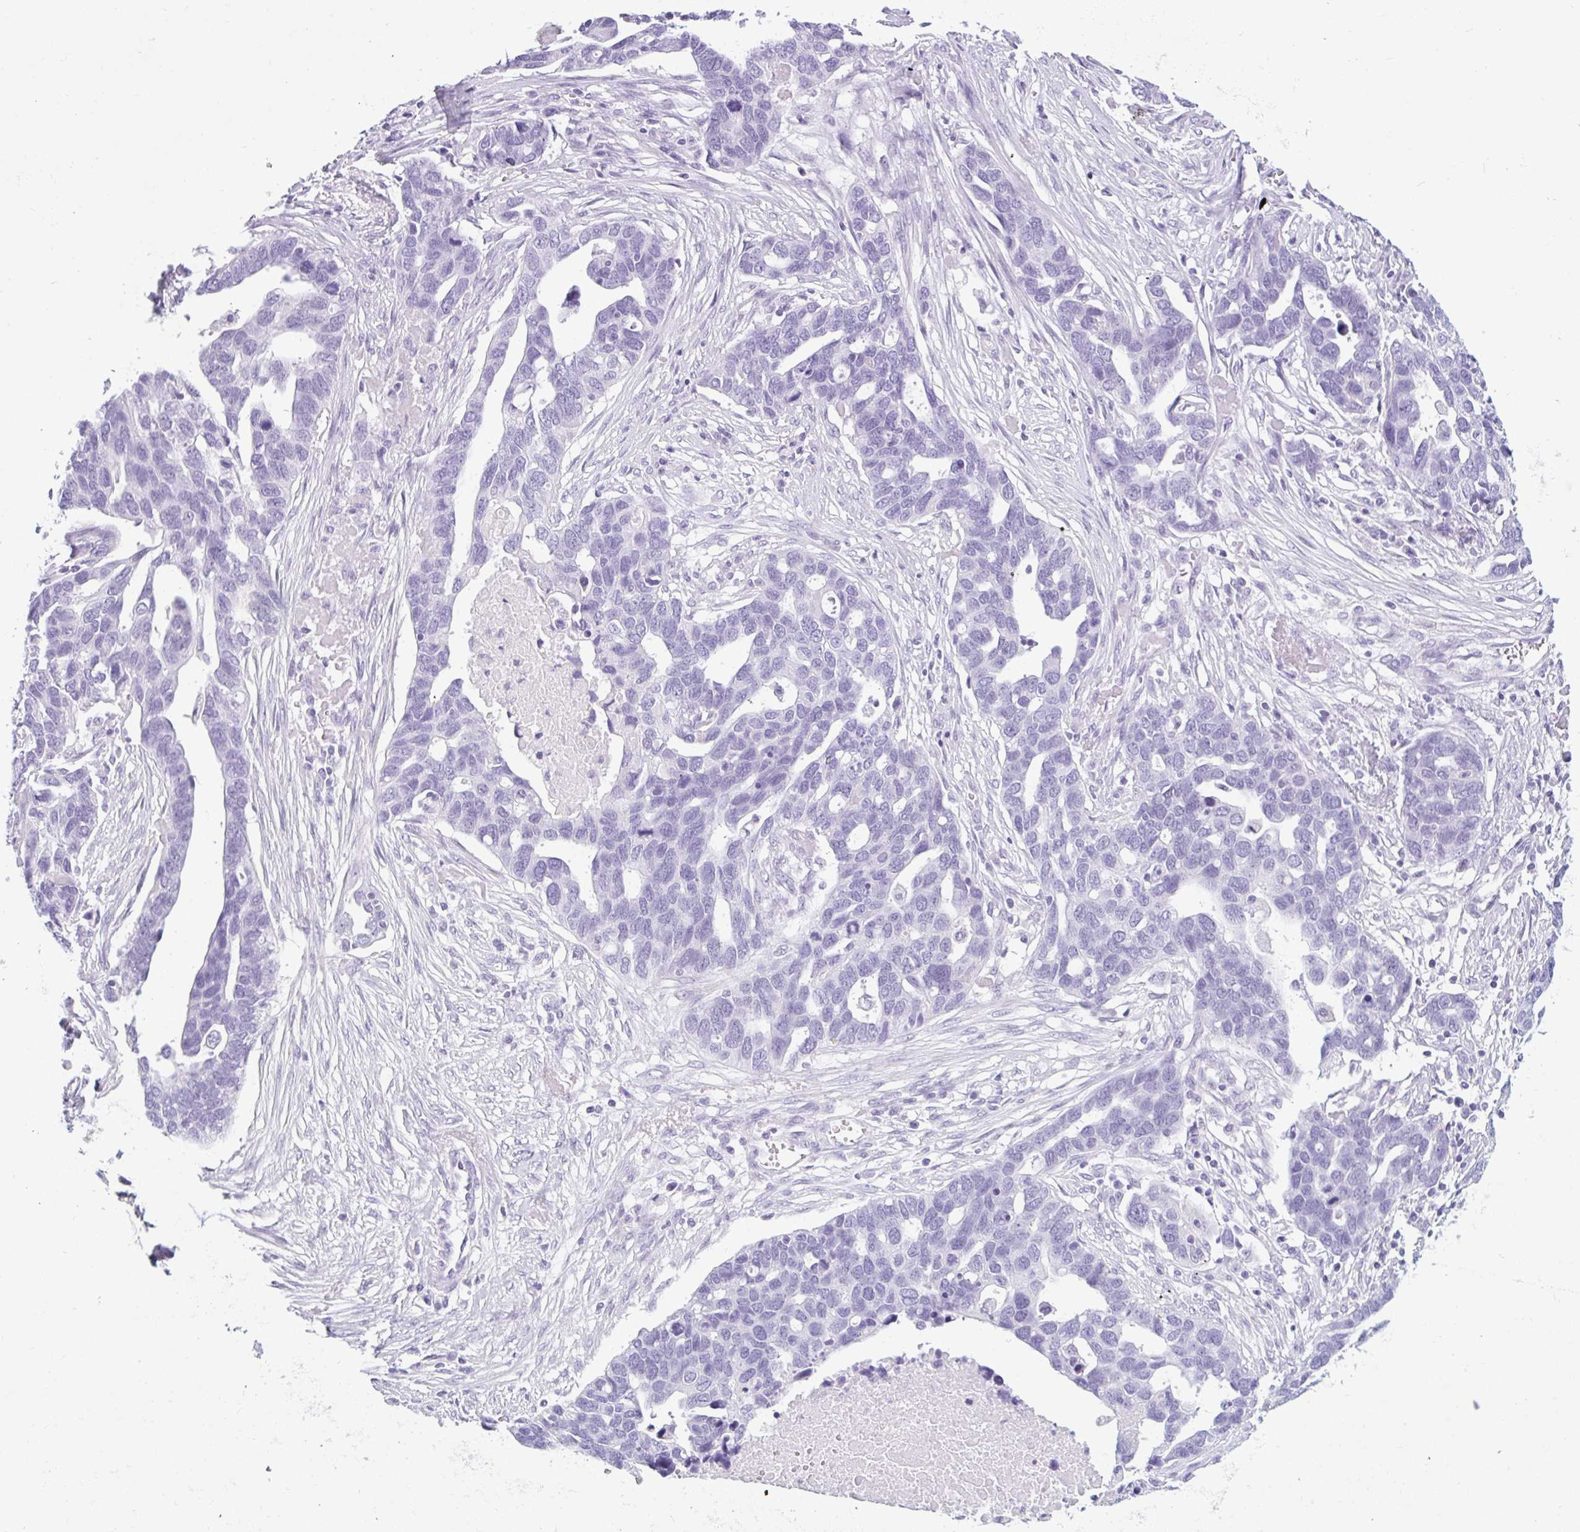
{"staining": {"intensity": "negative", "quantity": "none", "location": "none"}, "tissue": "ovarian cancer", "cell_type": "Tumor cells", "image_type": "cancer", "snomed": [{"axis": "morphology", "description": "Cystadenocarcinoma, serous, NOS"}, {"axis": "topography", "description": "Ovary"}], "caption": "Tumor cells are negative for brown protein staining in ovarian cancer.", "gene": "CTSE", "patient": {"sex": "female", "age": 54}}